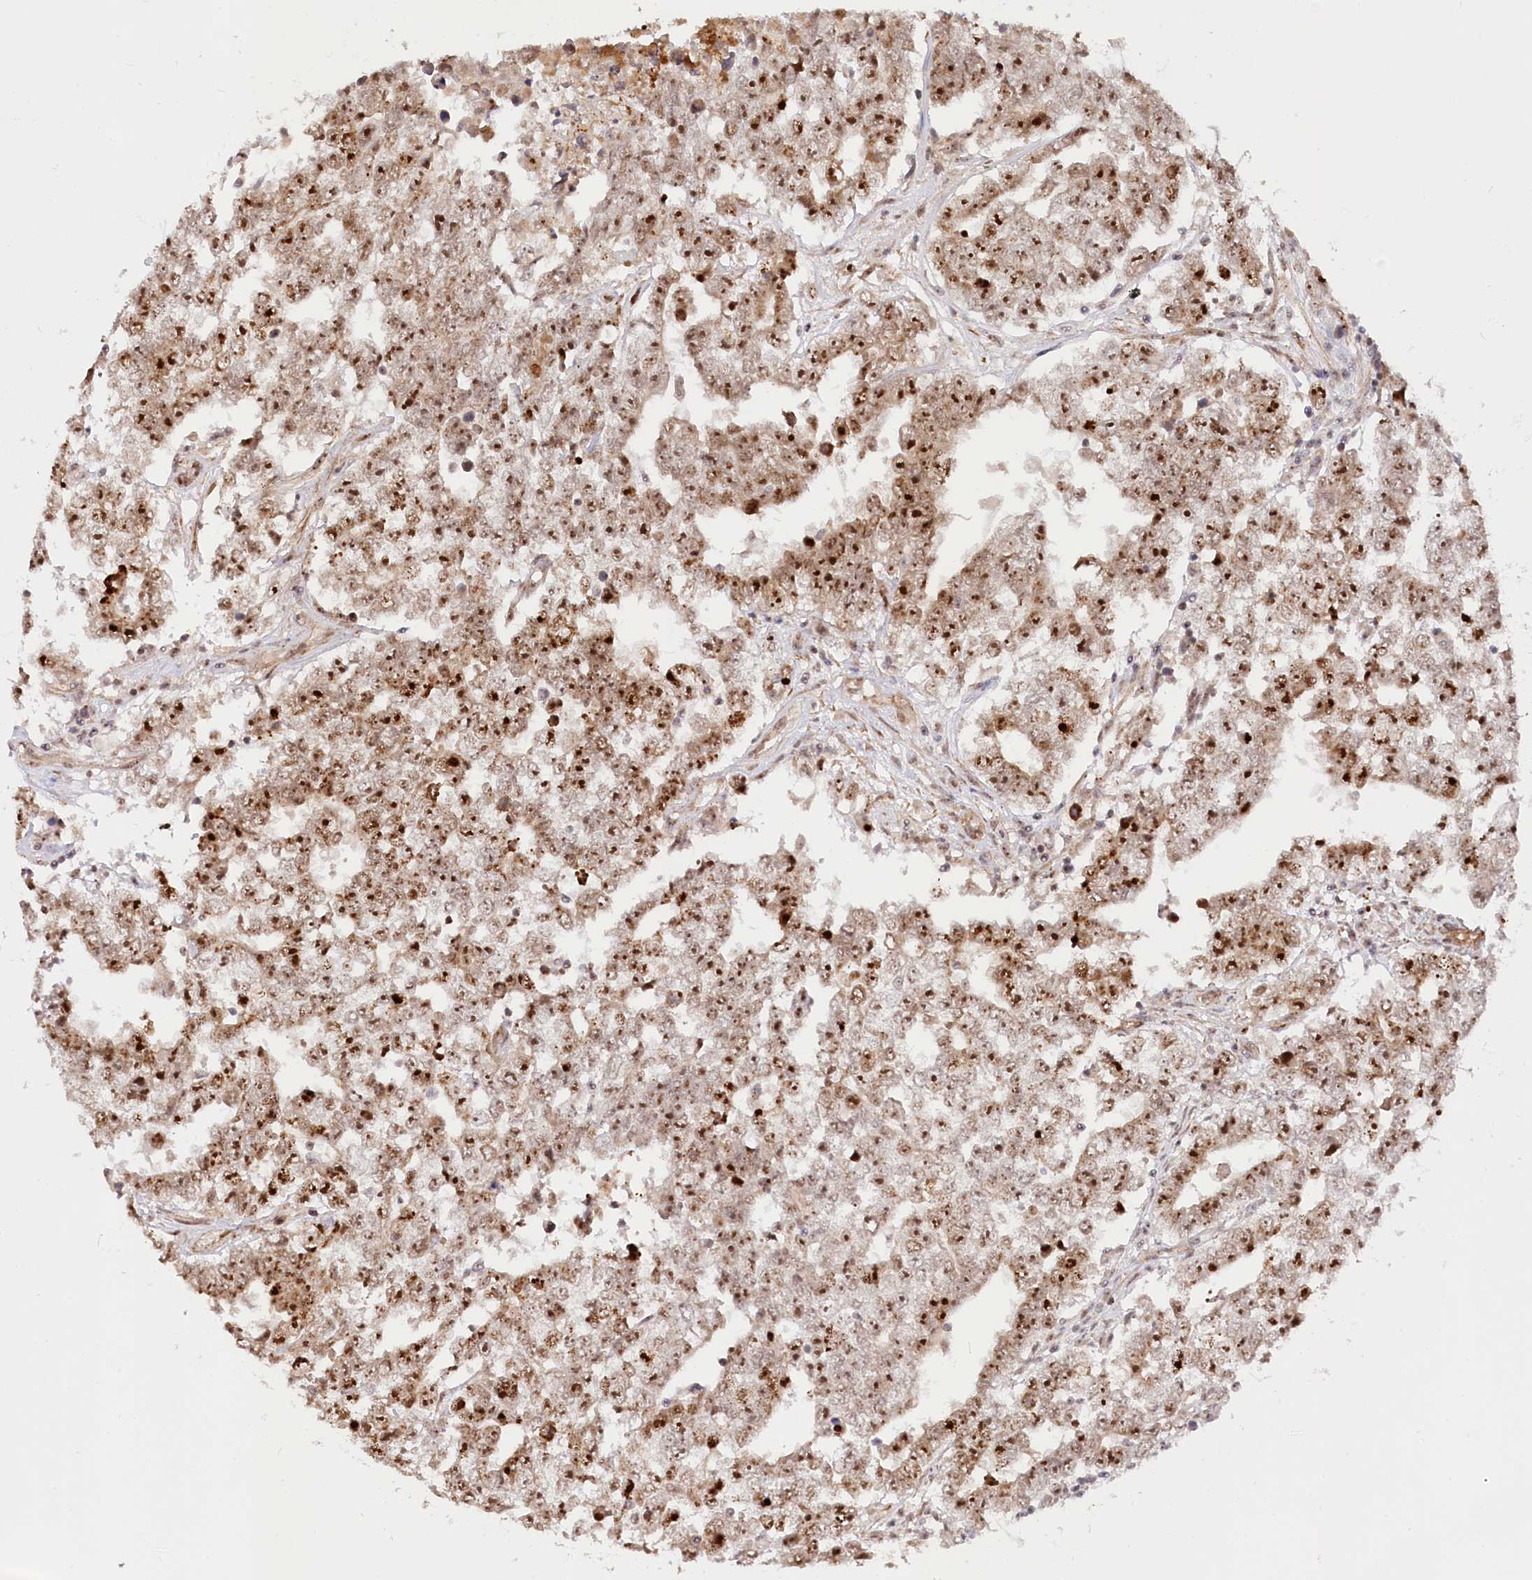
{"staining": {"intensity": "strong", "quantity": ">75%", "location": "nuclear"}, "tissue": "testis cancer", "cell_type": "Tumor cells", "image_type": "cancer", "snomed": [{"axis": "morphology", "description": "Carcinoma, Embryonal, NOS"}, {"axis": "topography", "description": "Testis"}], "caption": "Immunohistochemical staining of human embryonal carcinoma (testis) shows high levels of strong nuclear staining in approximately >75% of tumor cells.", "gene": "GNL3L", "patient": {"sex": "male", "age": 25}}